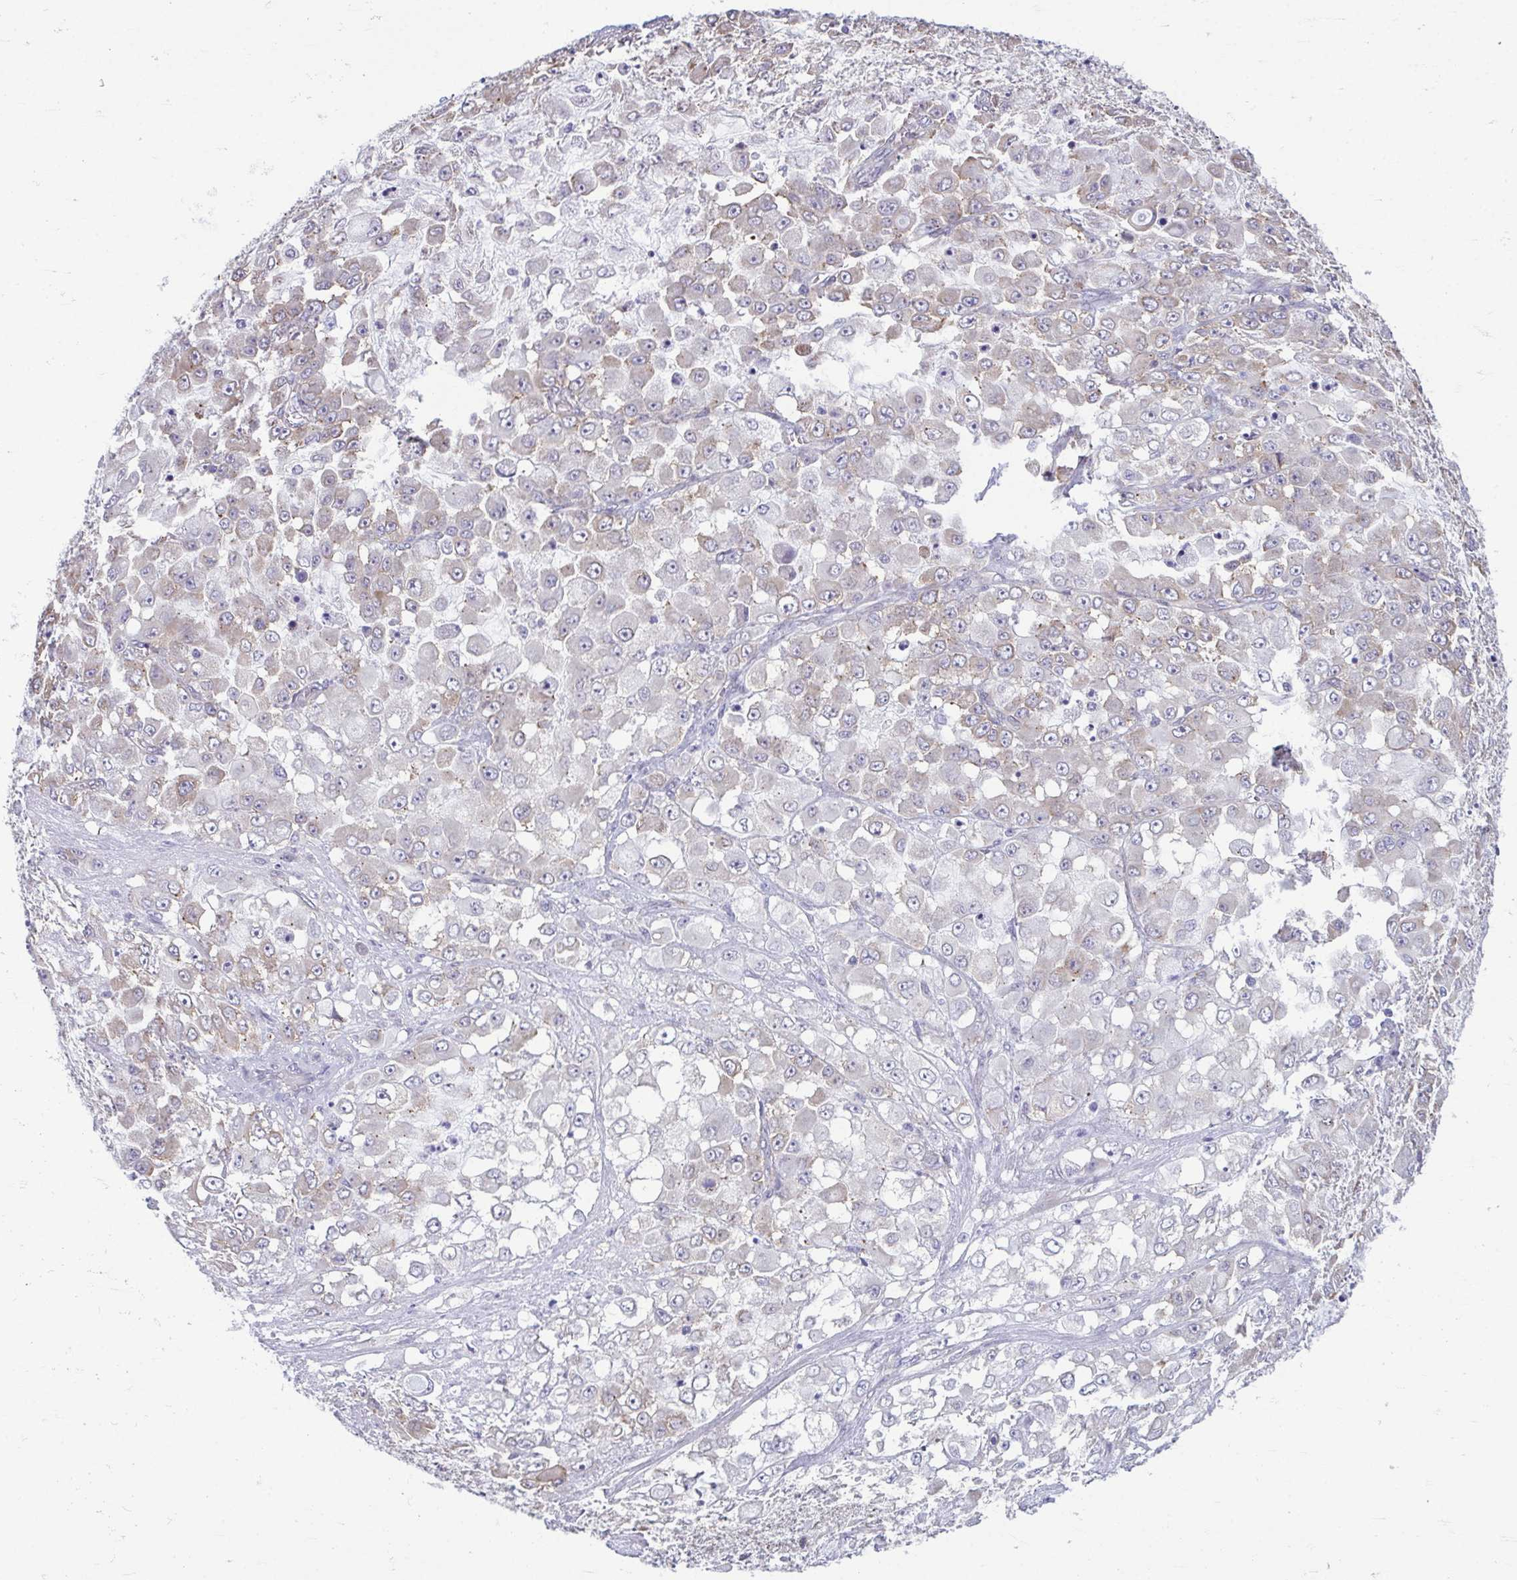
{"staining": {"intensity": "negative", "quantity": "none", "location": "none"}, "tissue": "stomach cancer", "cell_type": "Tumor cells", "image_type": "cancer", "snomed": [{"axis": "morphology", "description": "Adenocarcinoma, NOS"}, {"axis": "topography", "description": "Stomach"}], "caption": "Tumor cells show no significant protein staining in stomach cancer.", "gene": "TMEM108", "patient": {"sex": "female", "age": 76}}